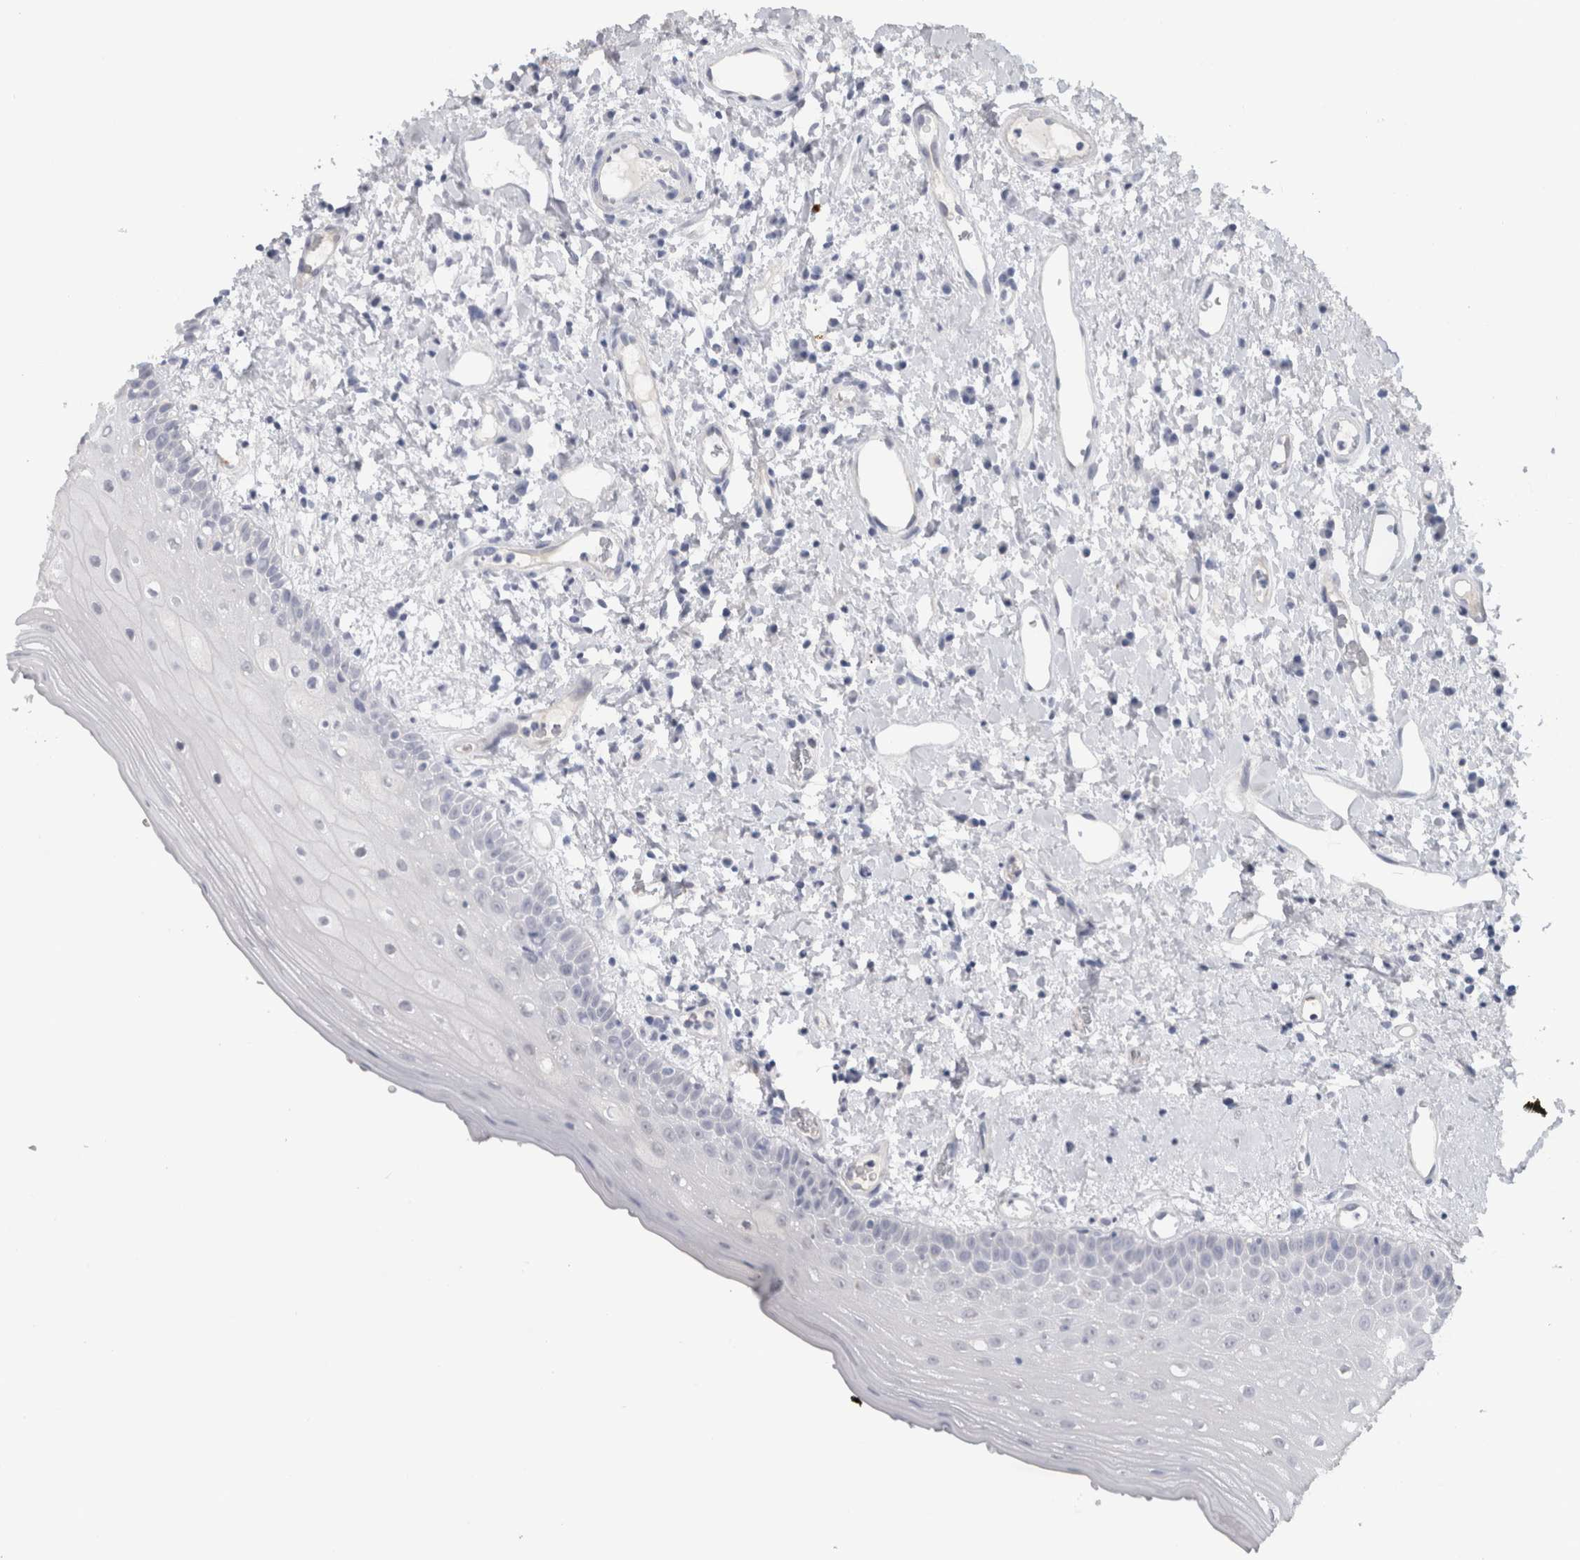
{"staining": {"intensity": "negative", "quantity": "none", "location": "none"}, "tissue": "oral mucosa", "cell_type": "Squamous epithelial cells", "image_type": "normal", "snomed": [{"axis": "morphology", "description": "Normal tissue, NOS"}, {"axis": "topography", "description": "Oral tissue"}], "caption": "This is an immunohistochemistry image of benign oral mucosa. There is no positivity in squamous epithelial cells.", "gene": "CDH17", "patient": {"sex": "female", "age": 76}}